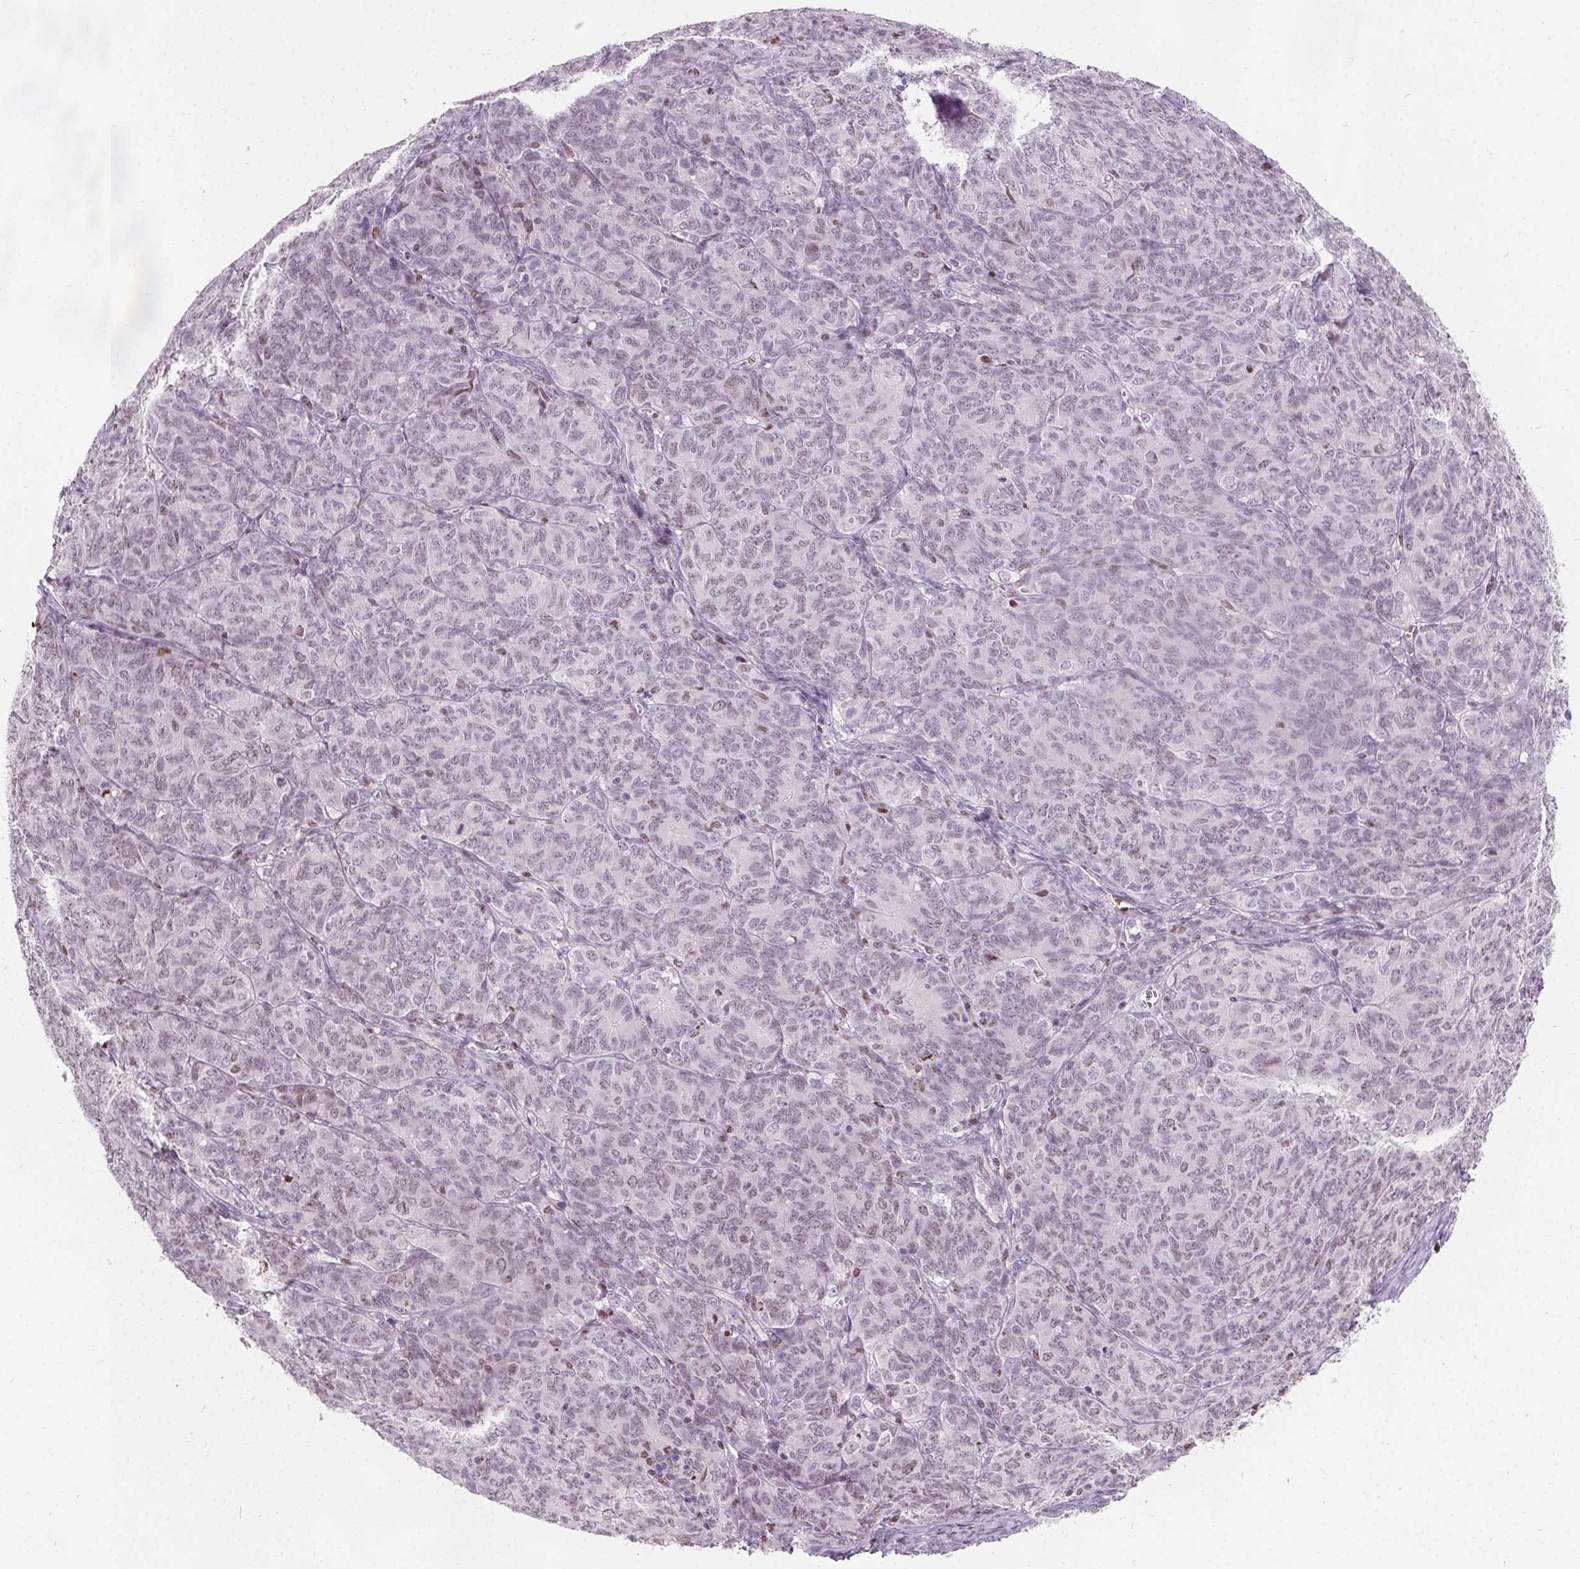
{"staining": {"intensity": "negative", "quantity": "none", "location": "none"}, "tissue": "ovarian cancer", "cell_type": "Tumor cells", "image_type": "cancer", "snomed": [{"axis": "morphology", "description": "Carcinoma, endometroid"}, {"axis": "topography", "description": "Ovary"}], "caption": "IHC photomicrograph of neoplastic tissue: ovarian cancer (endometroid carcinoma) stained with DAB reveals no significant protein positivity in tumor cells. (Stains: DAB IHC with hematoxylin counter stain, Microscopy: brightfield microscopy at high magnification).", "gene": "ISLR2", "patient": {"sex": "female", "age": 80}}